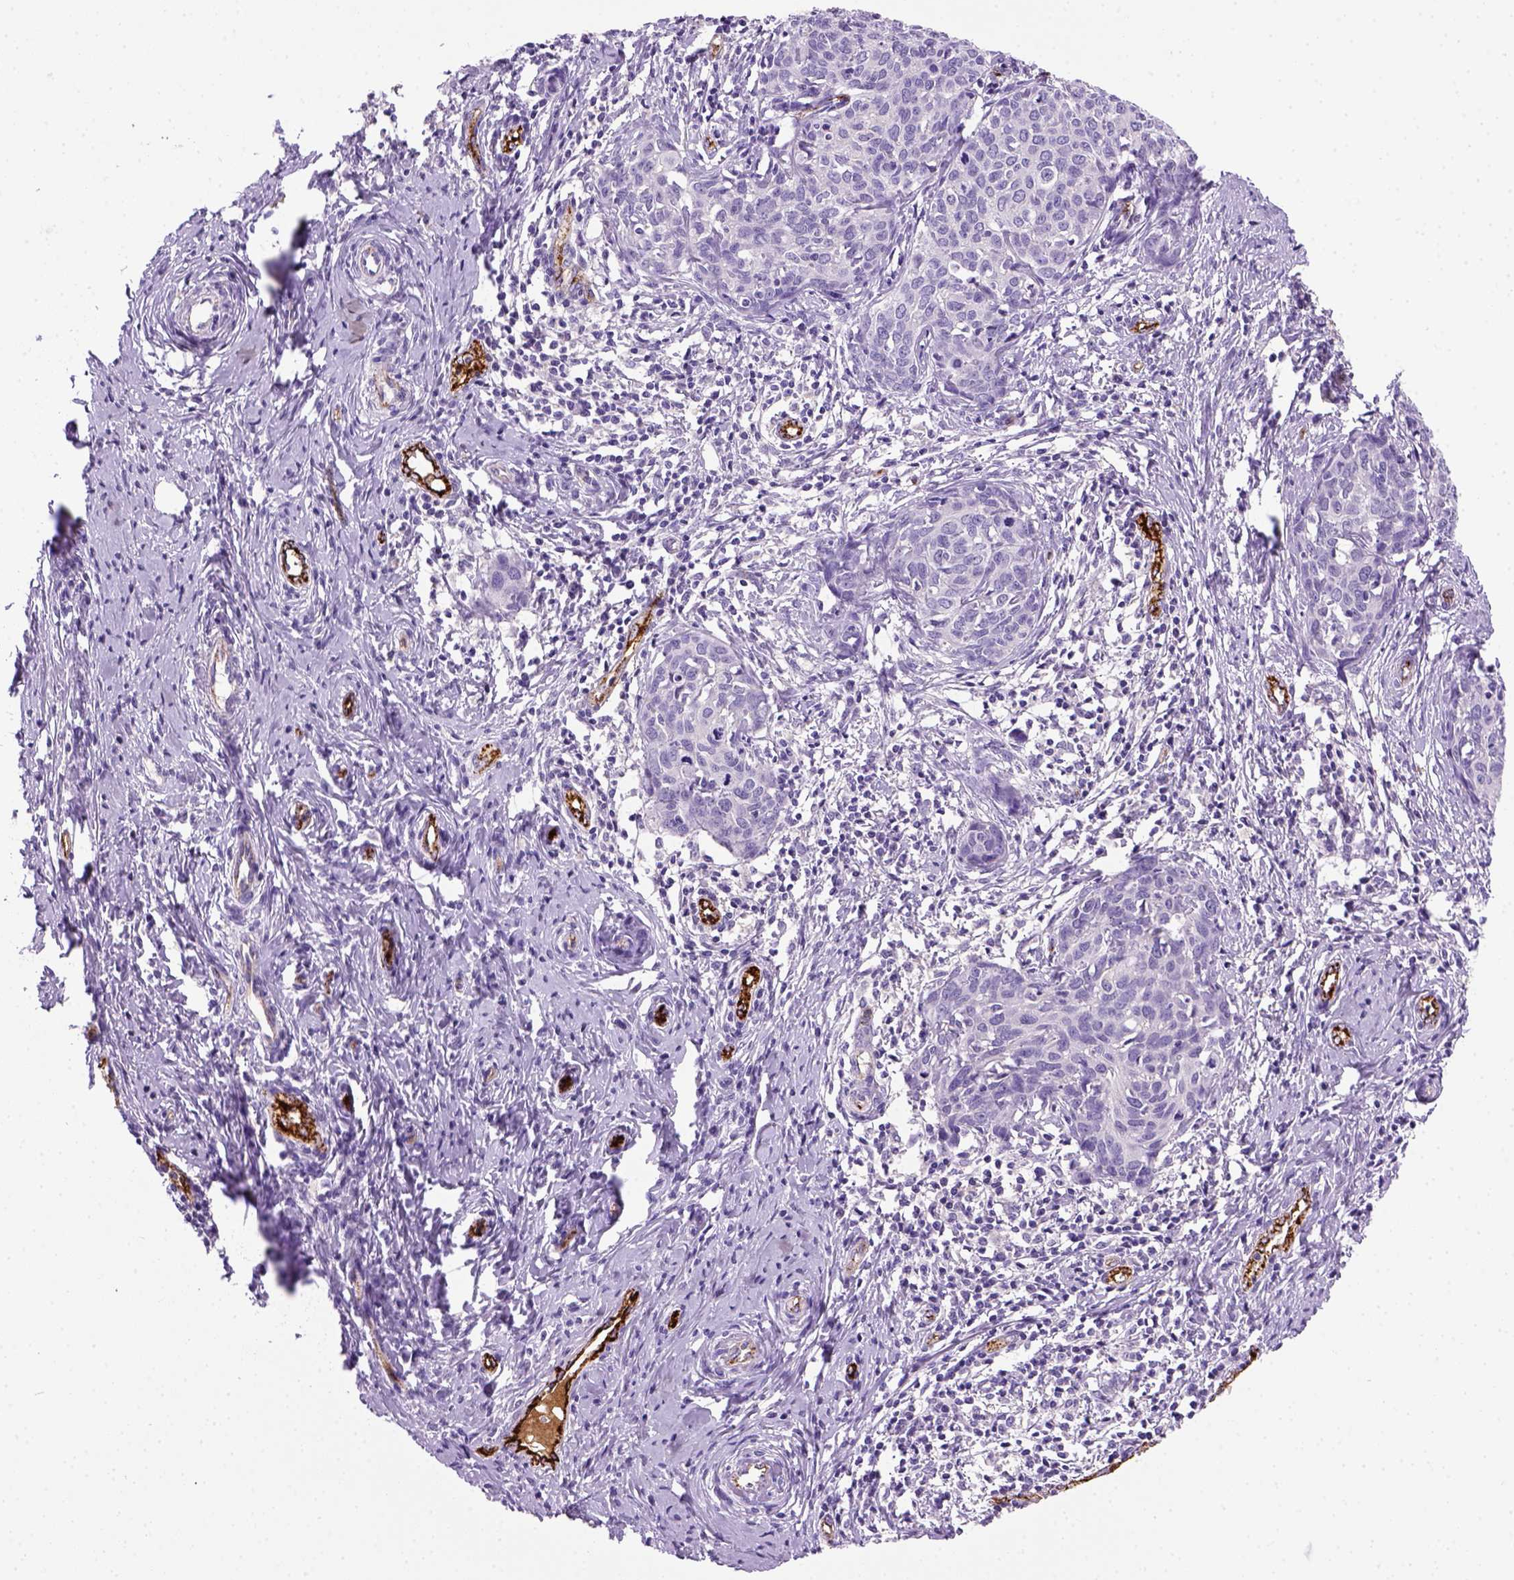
{"staining": {"intensity": "negative", "quantity": "none", "location": "none"}, "tissue": "cervical cancer", "cell_type": "Tumor cells", "image_type": "cancer", "snomed": [{"axis": "morphology", "description": "Squamous cell carcinoma, NOS"}, {"axis": "topography", "description": "Cervix"}], "caption": "Immunohistochemical staining of cervical squamous cell carcinoma demonstrates no significant expression in tumor cells. The staining was performed using DAB (3,3'-diaminobenzidine) to visualize the protein expression in brown, while the nuclei were stained in blue with hematoxylin (Magnification: 20x).", "gene": "VWF", "patient": {"sex": "female", "age": 62}}